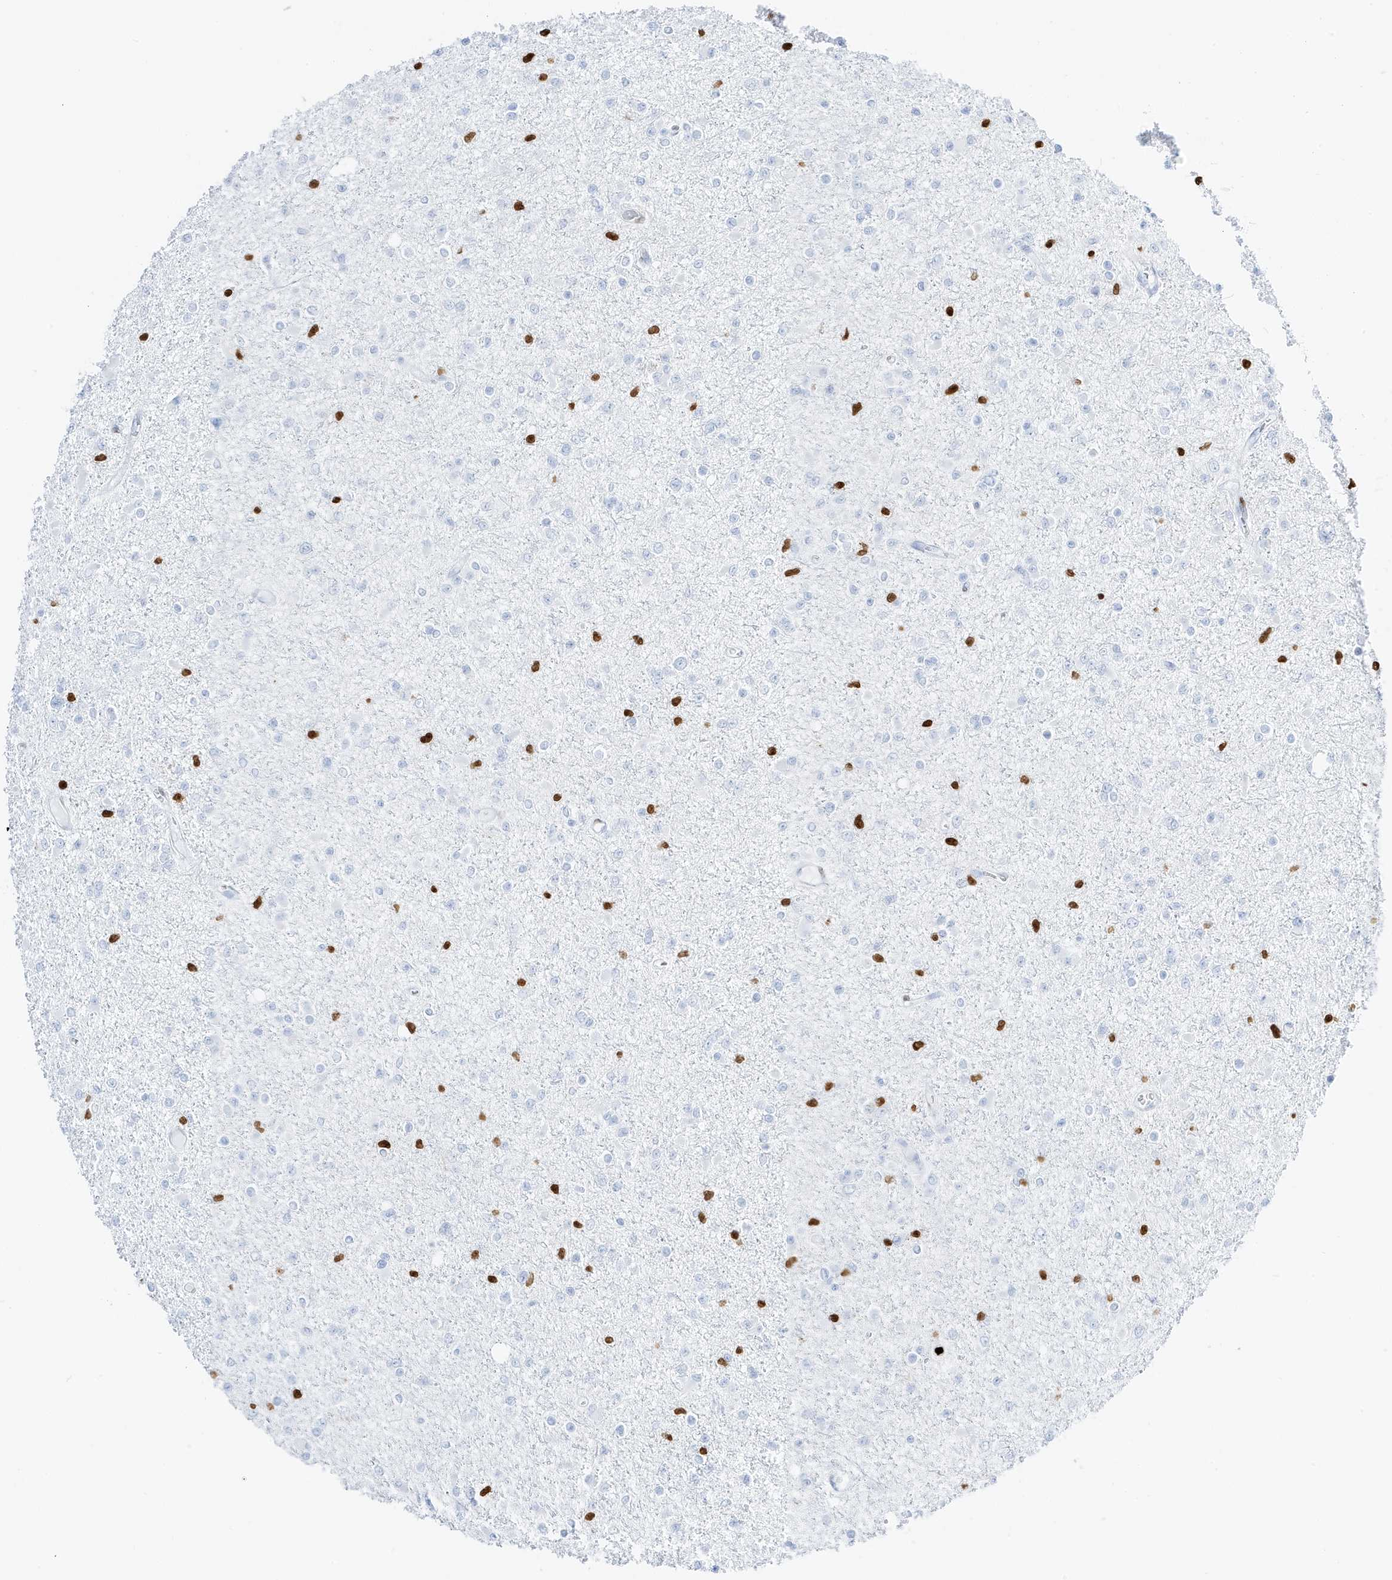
{"staining": {"intensity": "negative", "quantity": "none", "location": "none"}, "tissue": "glioma", "cell_type": "Tumor cells", "image_type": "cancer", "snomed": [{"axis": "morphology", "description": "Glioma, malignant, Low grade"}, {"axis": "topography", "description": "Brain"}], "caption": "Immunohistochemical staining of human glioma shows no significant positivity in tumor cells.", "gene": "MNDA", "patient": {"sex": "female", "age": 22}}